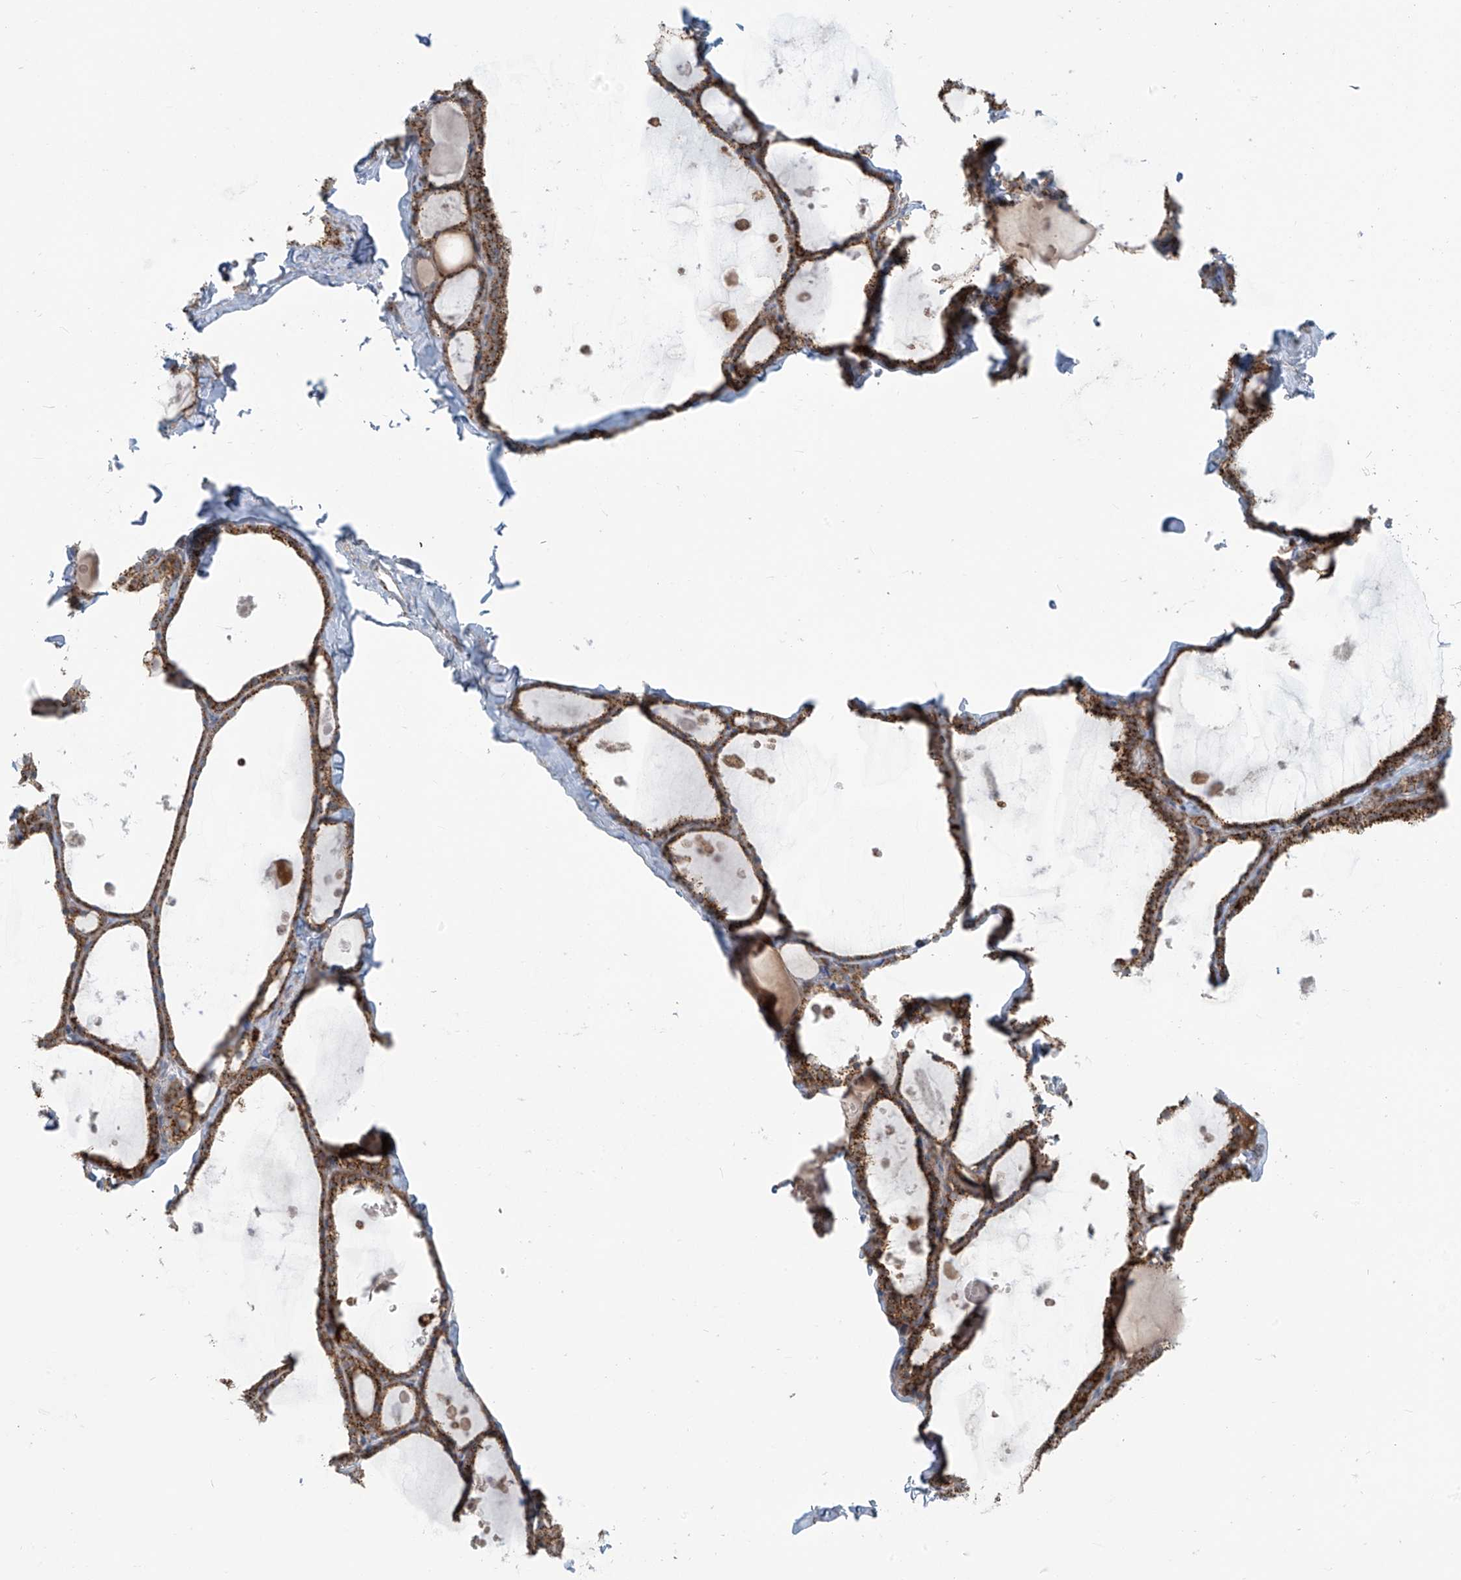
{"staining": {"intensity": "moderate", "quantity": ">75%", "location": "cytoplasmic/membranous"}, "tissue": "thyroid gland", "cell_type": "Glandular cells", "image_type": "normal", "snomed": [{"axis": "morphology", "description": "Normal tissue, NOS"}, {"axis": "topography", "description": "Thyroid gland"}], "caption": "Protein expression analysis of normal human thyroid gland reveals moderate cytoplasmic/membranous positivity in about >75% of glandular cells.", "gene": "LZTS3", "patient": {"sex": "male", "age": 56}}